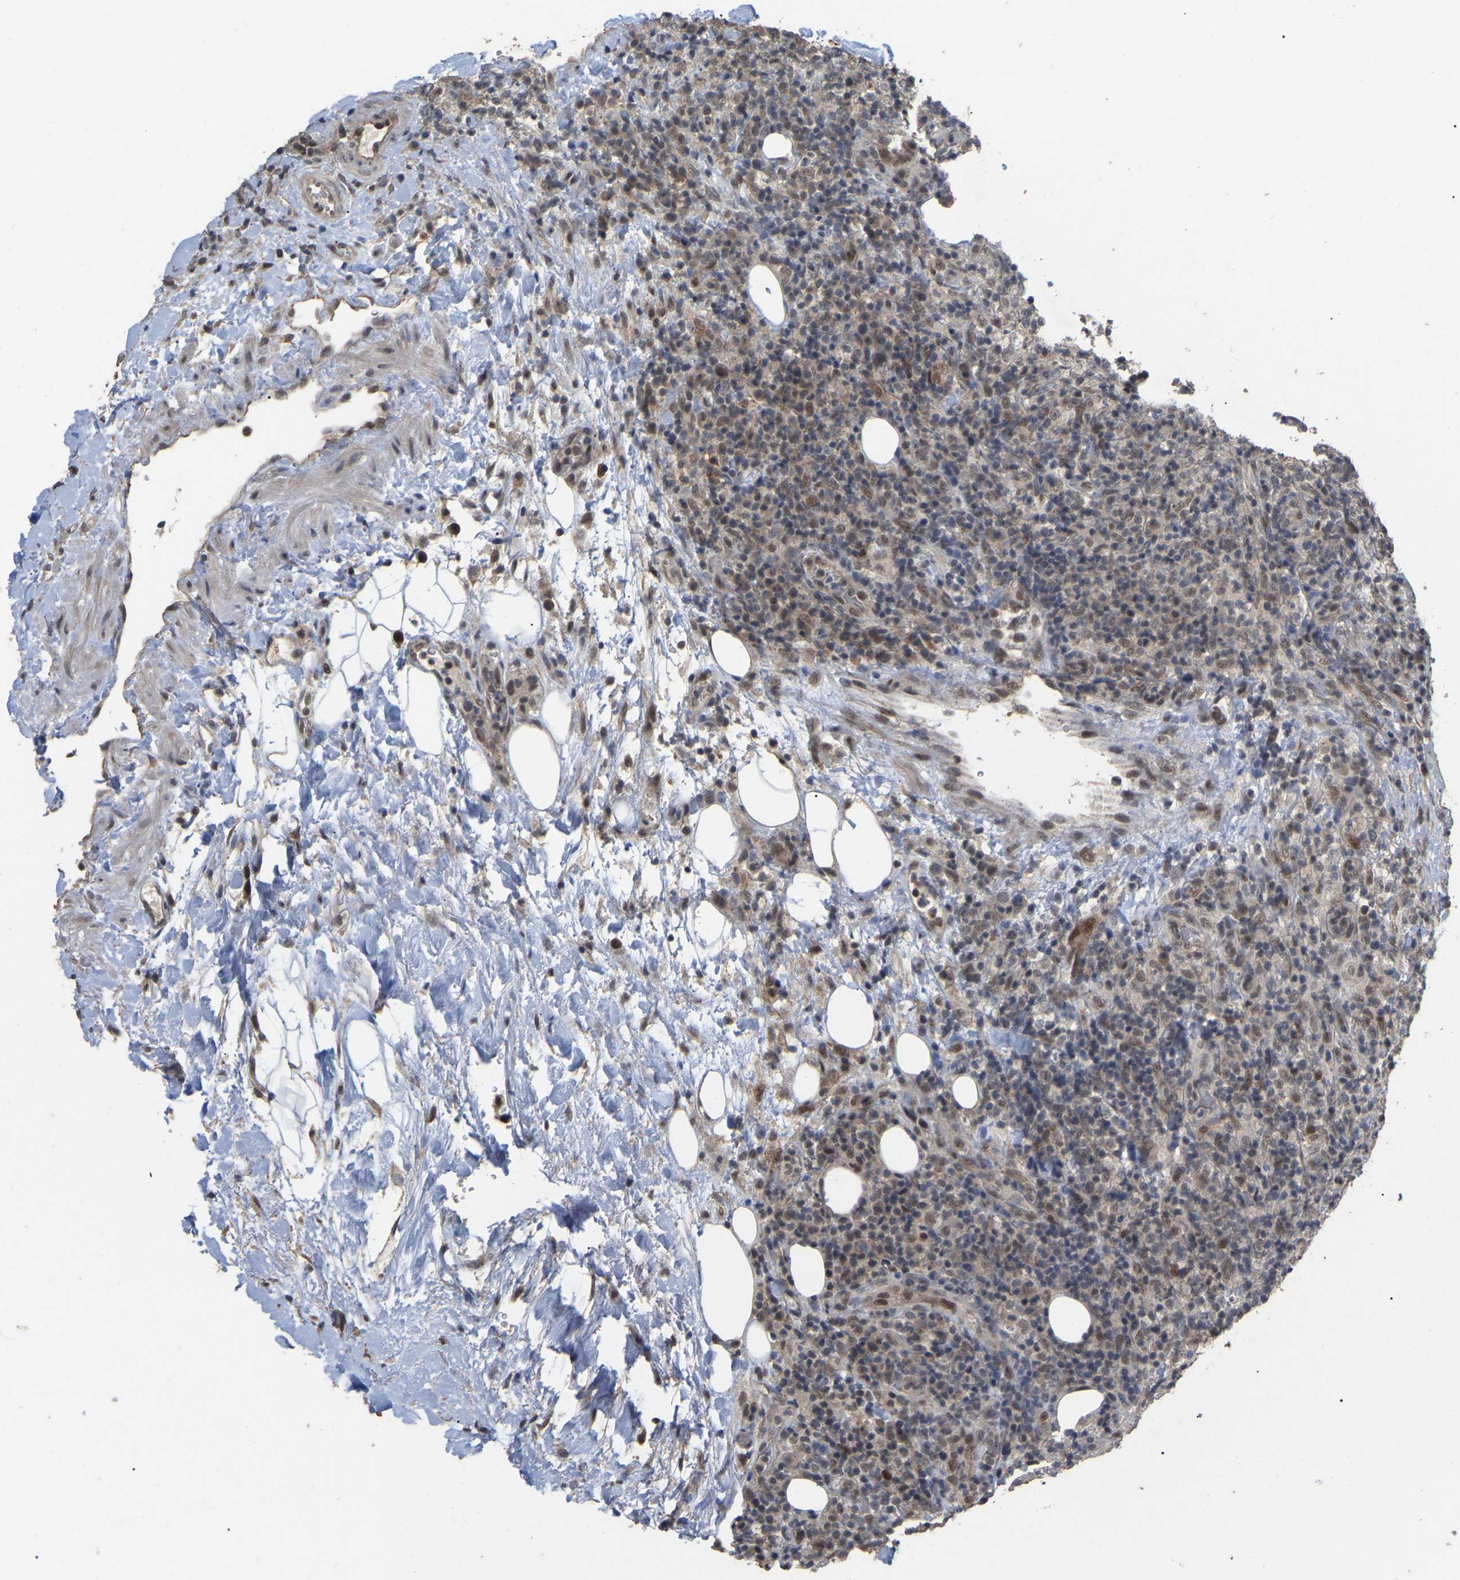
{"staining": {"intensity": "moderate", "quantity": "<25%", "location": "nuclear"}, "tissue": "lymphoma", "cell_type": "Tumor cells", "image_type": "cancer", "snomed": [{"axis": "morphology", "description": "Malignant lymphoma, non-Hodgkin's type, High grade"}, {"axis": "topography", "description": "Lymph node"}], "caption": "Immunohistochemical staining of human high-grade malignant lymphoma, non-Hodgkin's type demonstrates low levels of moderate nuclear expression in about <25% of tumor cells.", "gene": "JAZF1", "patient": {"sex": "female", "age": 76}}